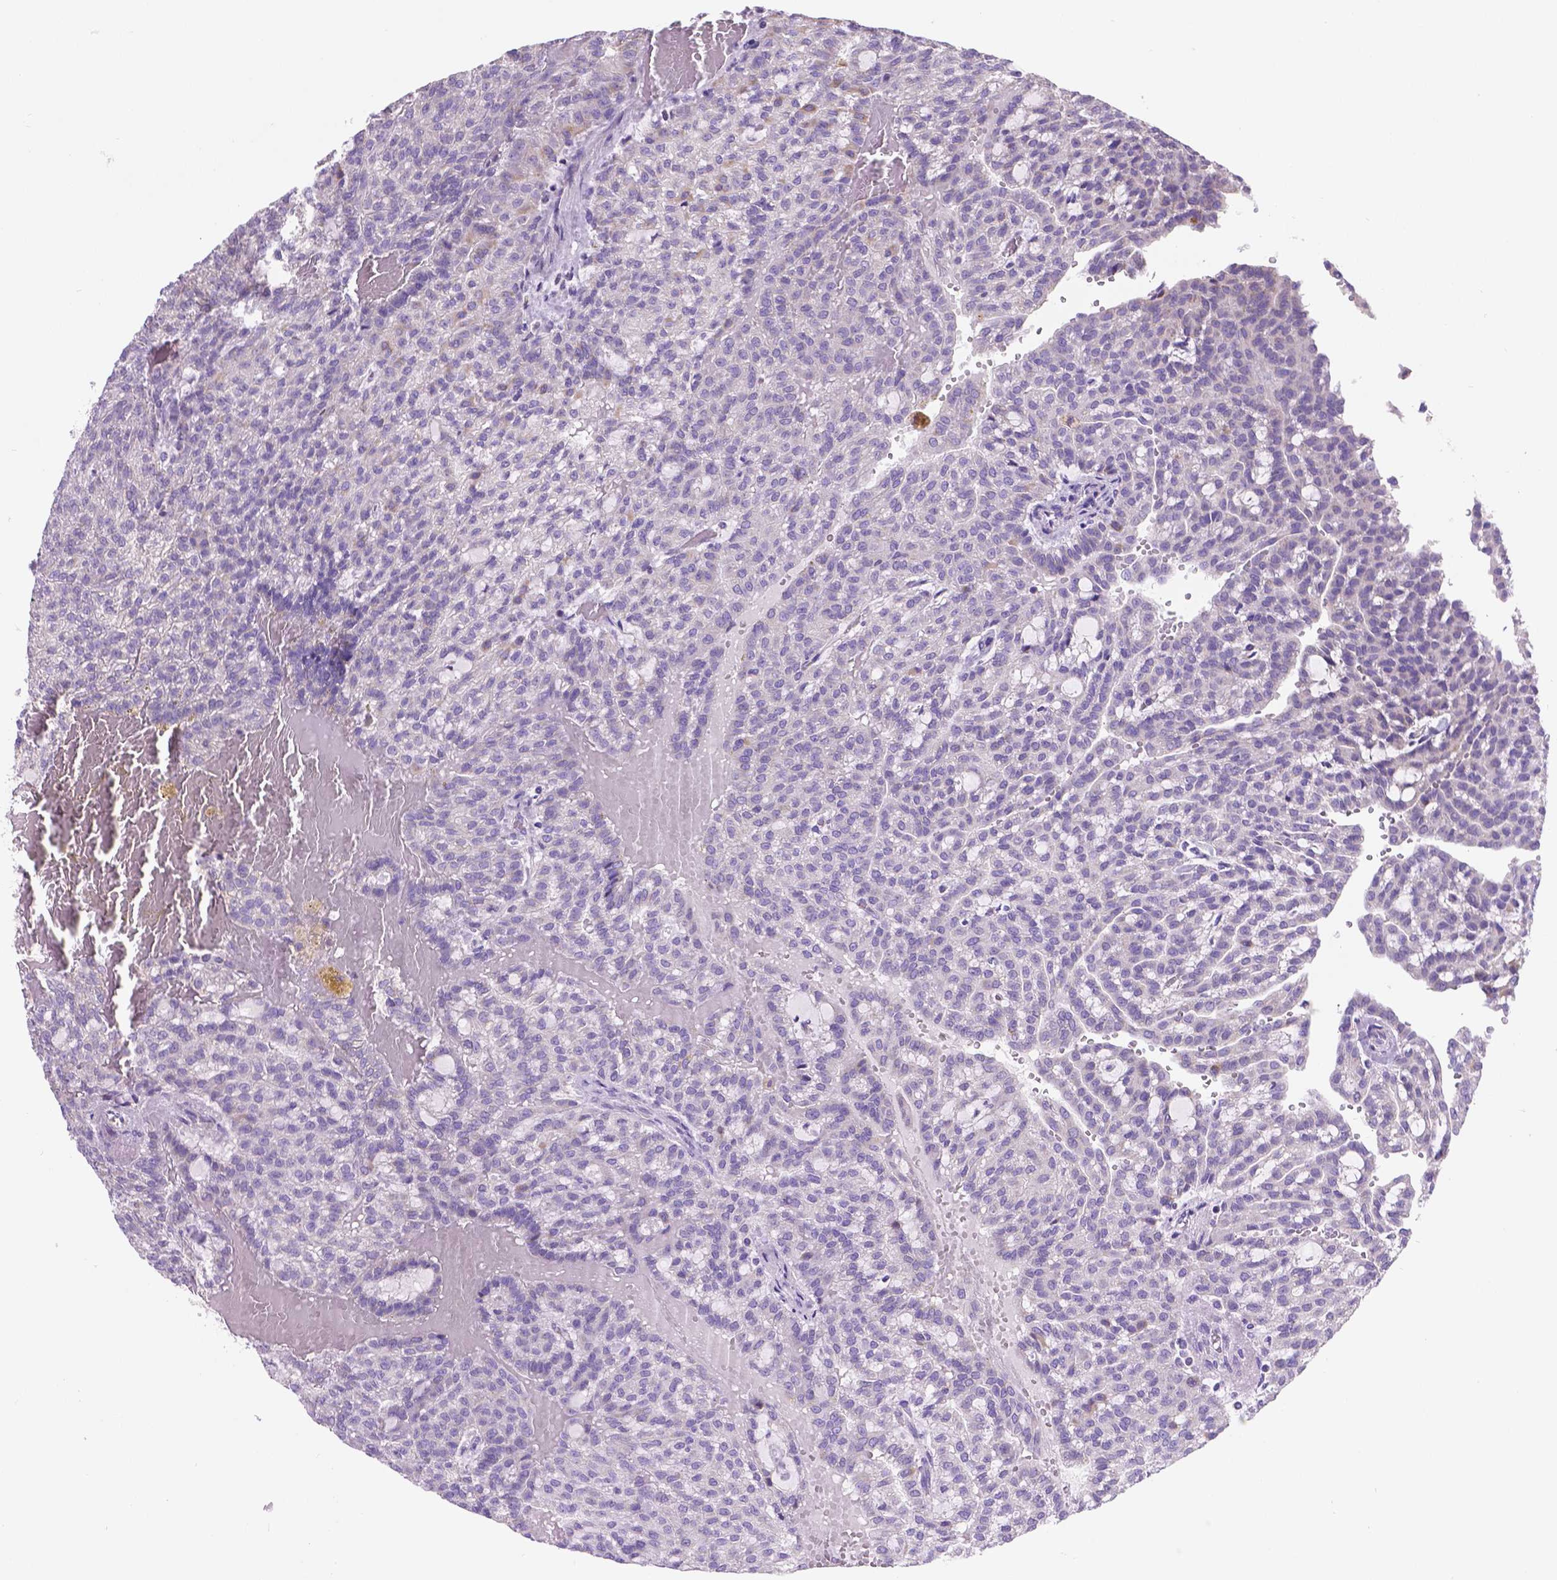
{"staining": {"intensity": "negative", "quantity": "none", "location": "none"}, "tissue": "renal cancer", "cell_type": "Tumor cells", "image_type": "cancer", "snomed": [{"axis": "morphology", "description": "Adenocarcinoma, NOS"}, {"axis": "topography", "description": "Kidney"}], "caption": "Immunohistochemistry histopathology image of adenocarcinoma (renal) stained for a protein (brown), which reveals no staining in tumor cells.", "gene": "CSPG5", "patient": {"sex": "male", "age": 63}}